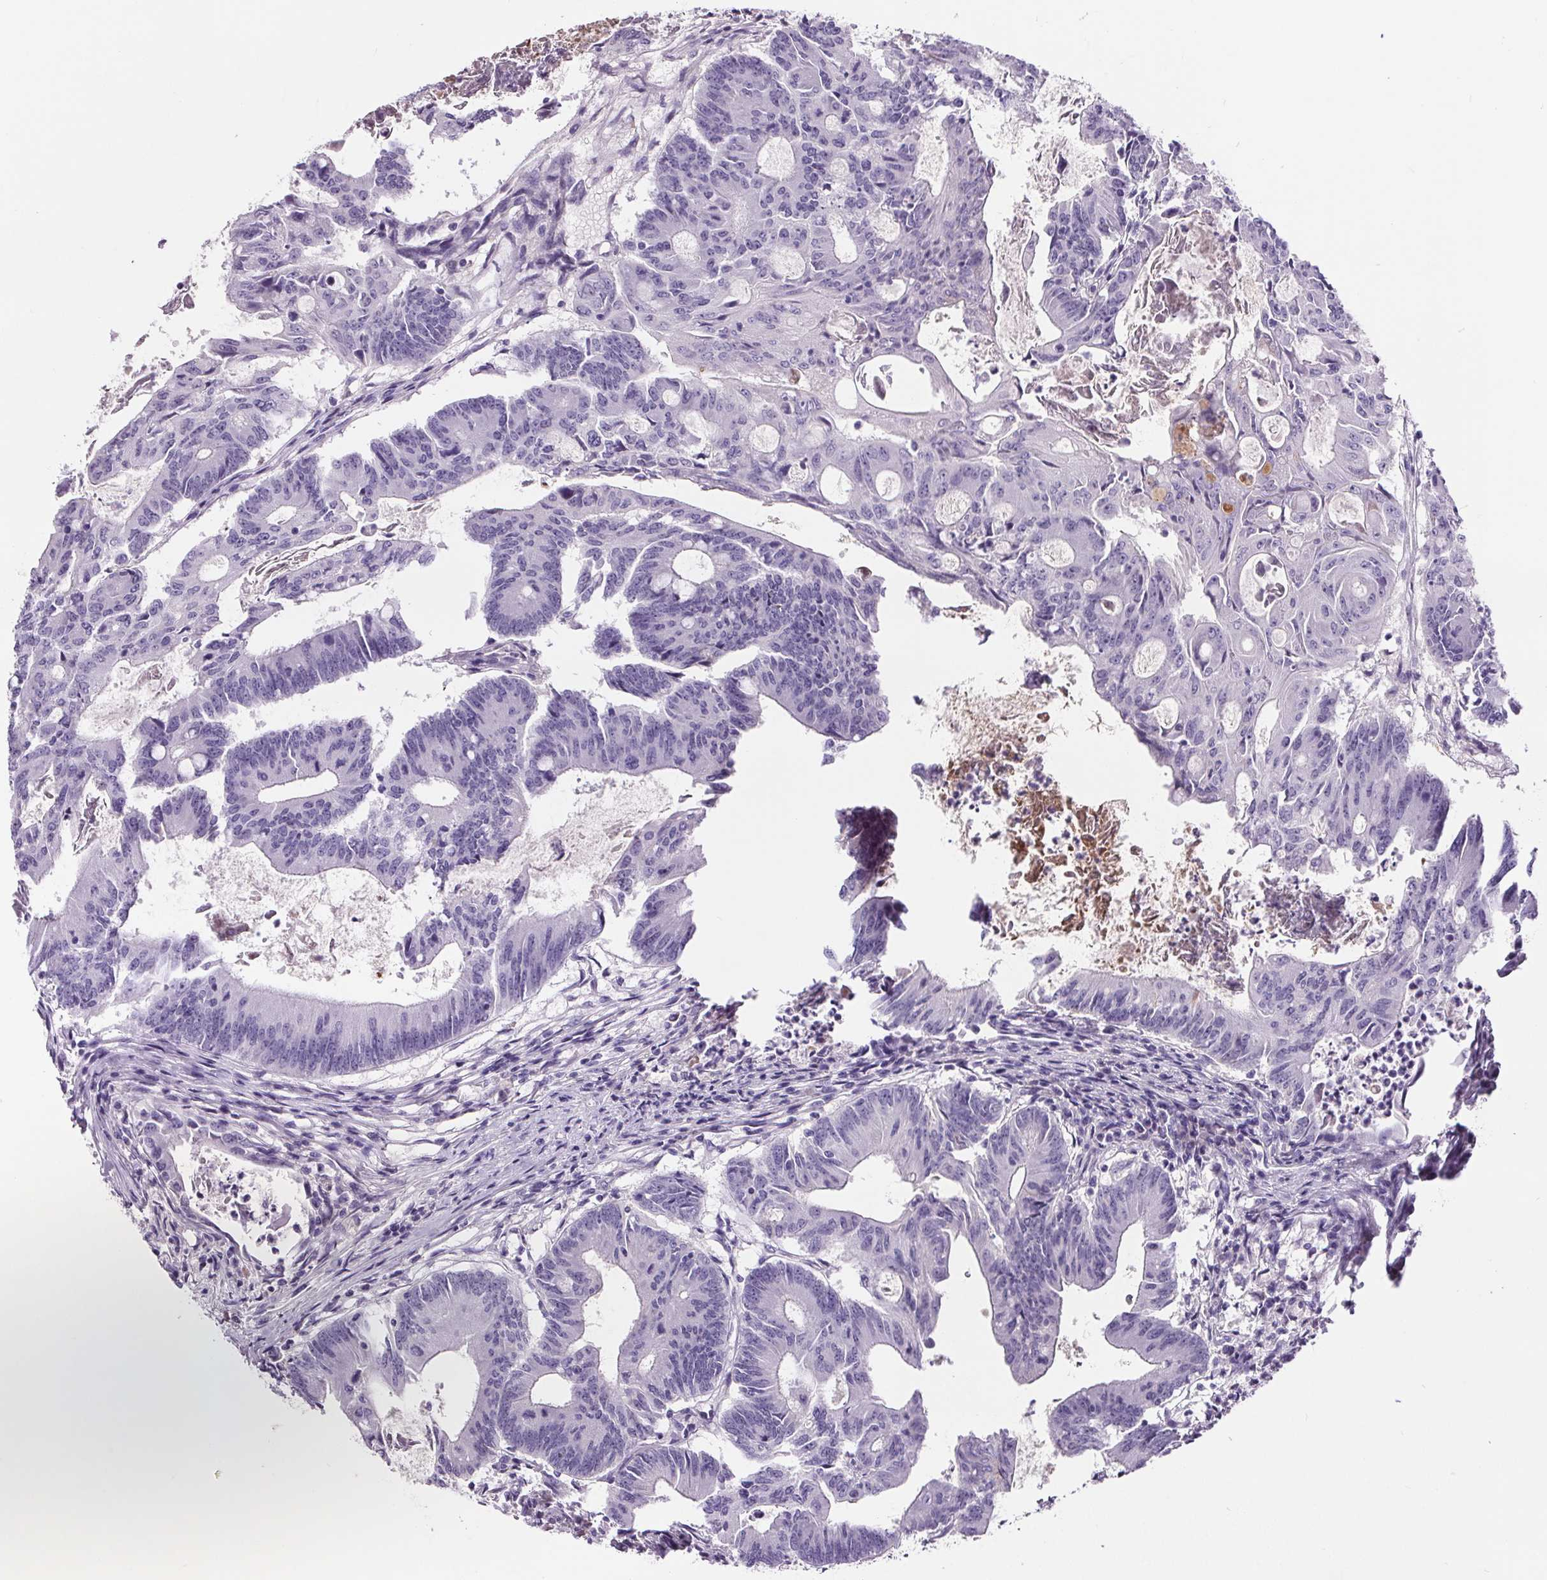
{"staining": {"intensity": "negative", "quantity": "none", "location": "none"}, "tissue": "colorectal cancer", "cell_type": "Tumor cells", "image_type": "cancer", "snomed": [{"axis": "morphology", "description": "Adenocarcinoma, NOS"}, {"axis": "topography", "description": "Colon"}], "caption": "DAB (3,3'-diaminobenzidine) immunohistochemical staining of colorectal cancer displays no significant positivity in tumor cells.", "gene": "CD5L", "patient": {"sex": "female", "age": 70}}